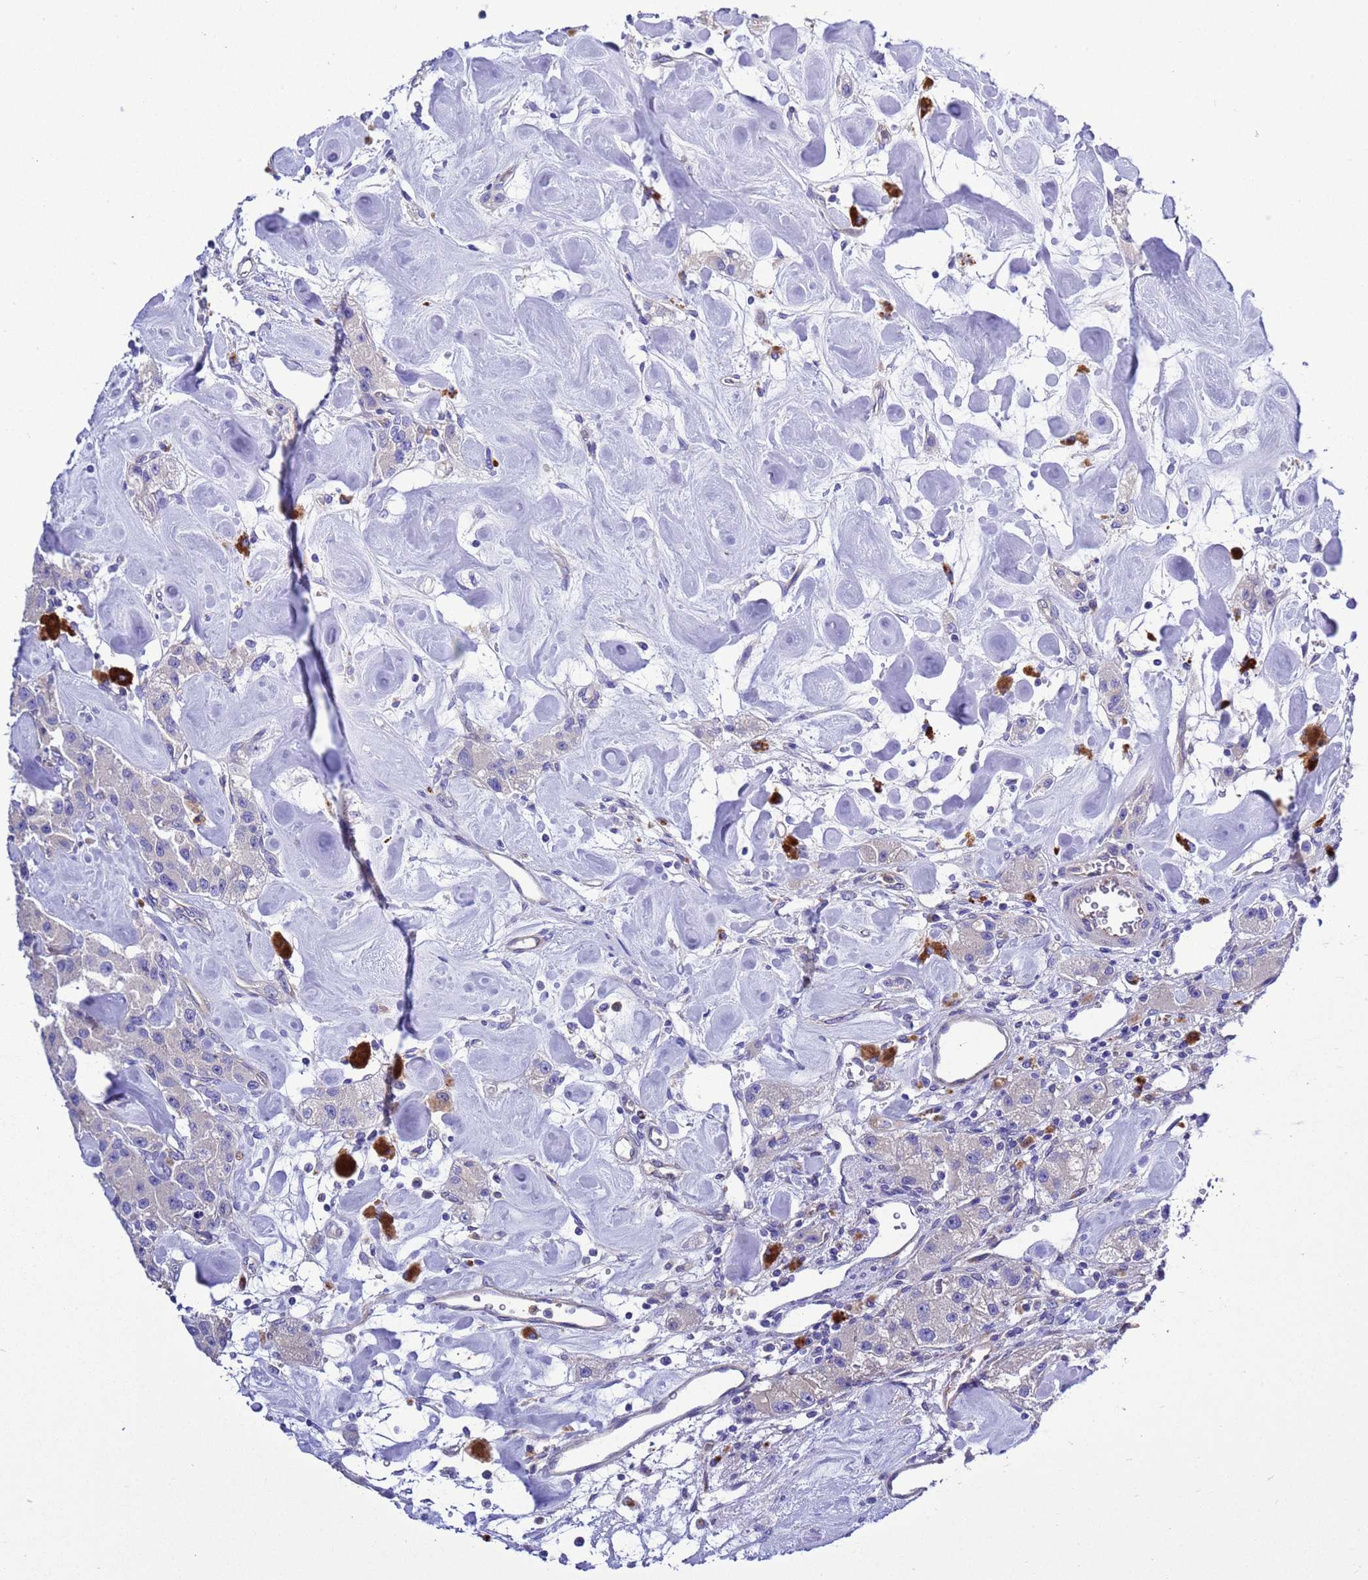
{"staining": {"intensity": "negative", "quantity": "none", "location": "none"}, "tissue": "carcinoid", "cell_type": "Tumor cells", "image_type": "cancer", "snomed": [{"axis": "morphology", "description": "Carcinoid, malignant, NOS"}, {"axis": "topography", "description": "Pancreas"}], "caption": "An immunohistochemistry (IHC) histopathology image of carcinoid is shown. There is no staining in tumor cells of carcinoid.", "gene": "KICS2", "patient": {"sex": "male", "age": 41}}